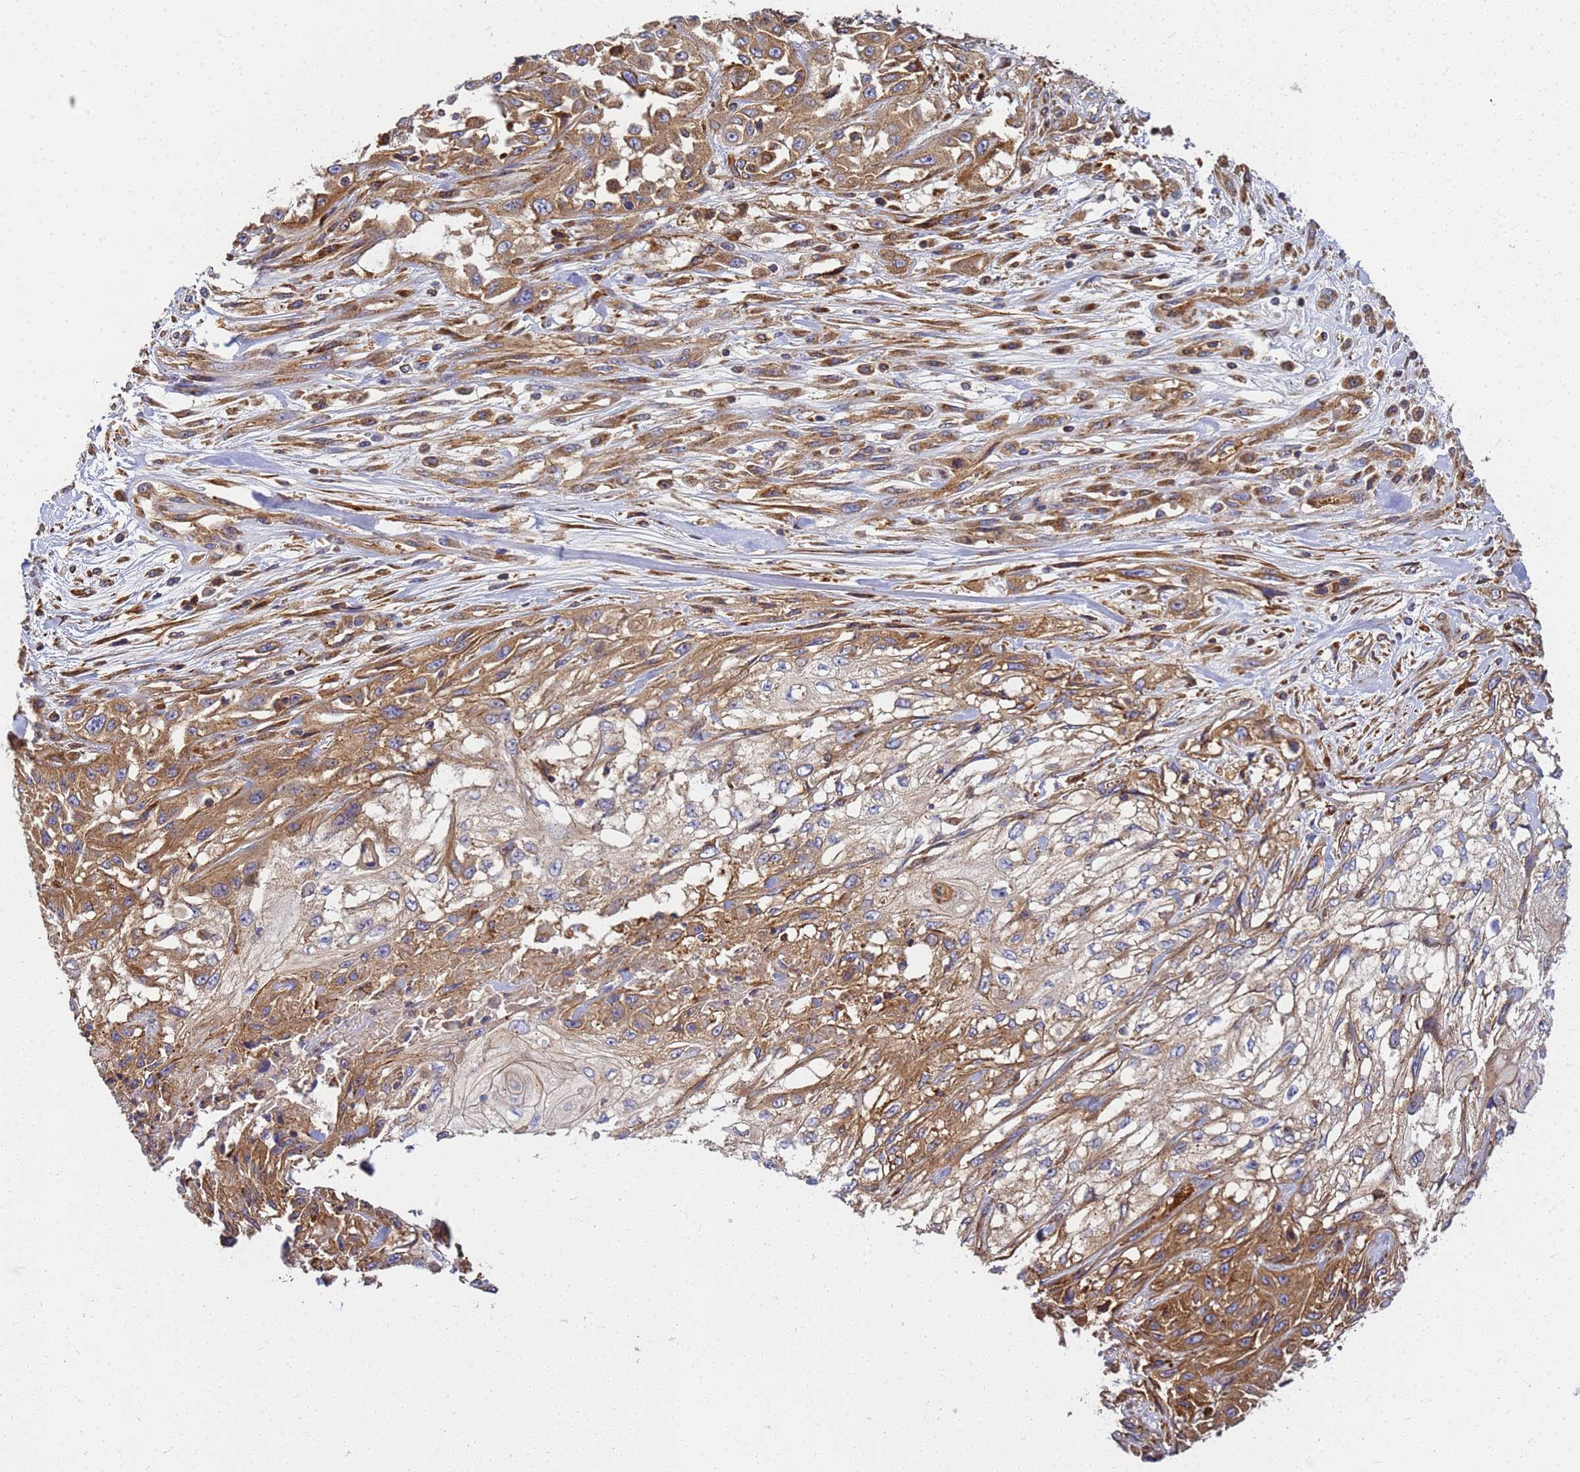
{"staining": {"intensity": "moderate", "quantity": ">75%", "location": "cytoplasmic/membranous"}, "tissue": "skin cancer", "cell_type": "Tumor cells", "image_type": "cancer", "snomed": [{"axis": "morphology", "description": "Squamous cell carcinoma, NOS"}, {"axis": "morphology", "description": "Squamous cell carcinoma, metastatic, NOS"}, {"axis": "topography", "description": "Skin"}, {"axis": "topography", "description": "Lymph node"}], "caption": "About >75% of tumor cells in skin cancer (metastatic squamous cell carcinoma) show moderate cytoplasmic/membranous protein staining as visualized by brown immunohistochemical staining.", "gene": "C2CD5", "patient": {"sex": "male", "age": 75}}